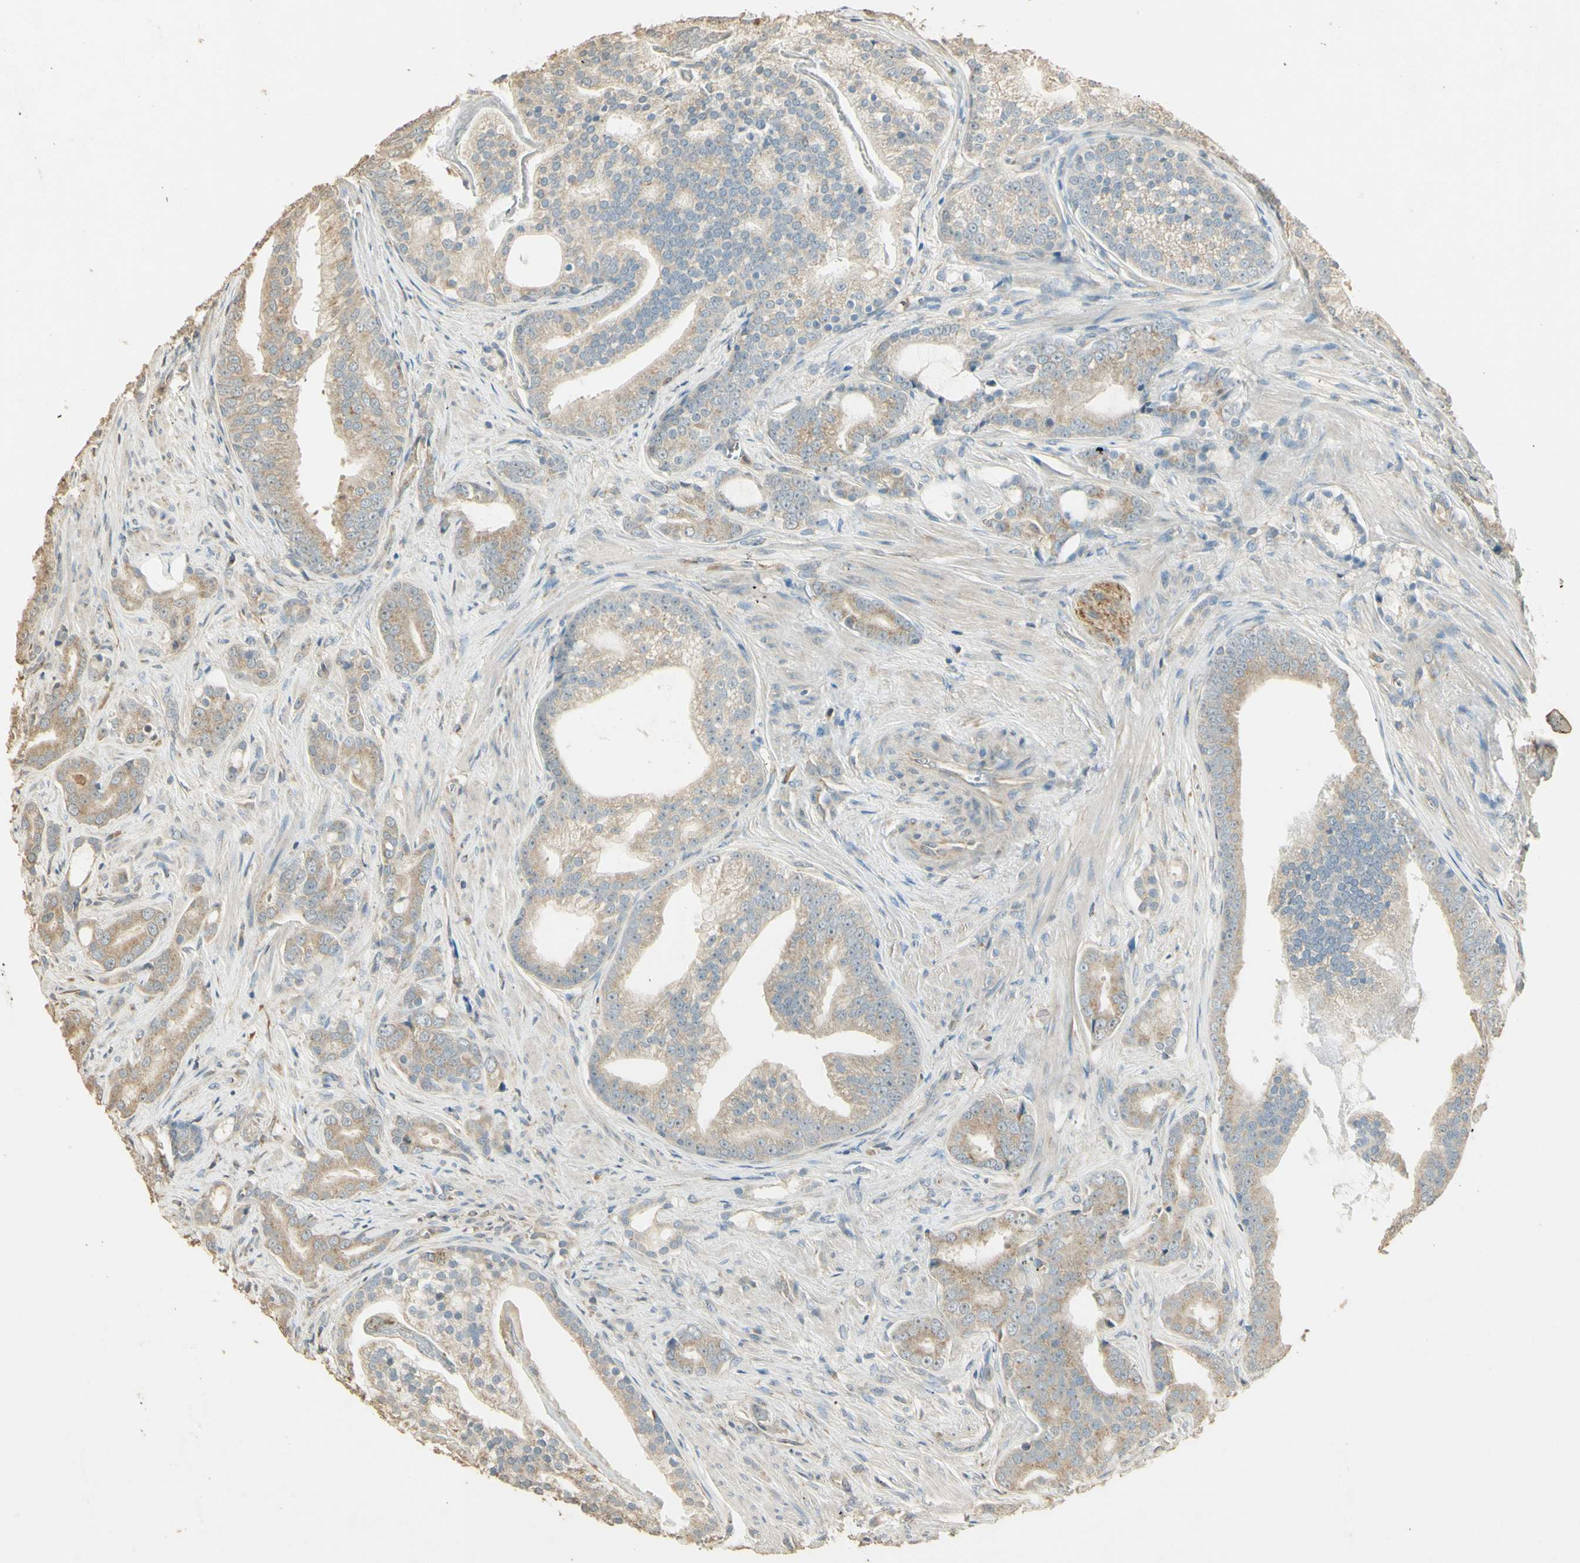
{"staining": {"intensity": "weak", "quantity": ">75%", "location": "cytoplasmic/membranous"}, "tissue": "prostate cancer", "cell_type": "Tumor cells", "image_type": "cancer", "snomed": [{"axis": "morphology", "description": "Adenocarcinoma, Low grade"}, {"axis": "topography", "description": "Prostate"}], "caption": "Human prostate cancer stained for a protein (brown) exhibits weak cytoplasmic/membranous positive expression in about >75% of tumor cells.", "gene": "UXS1", "patient": {"sex": "male", "age": 58}}